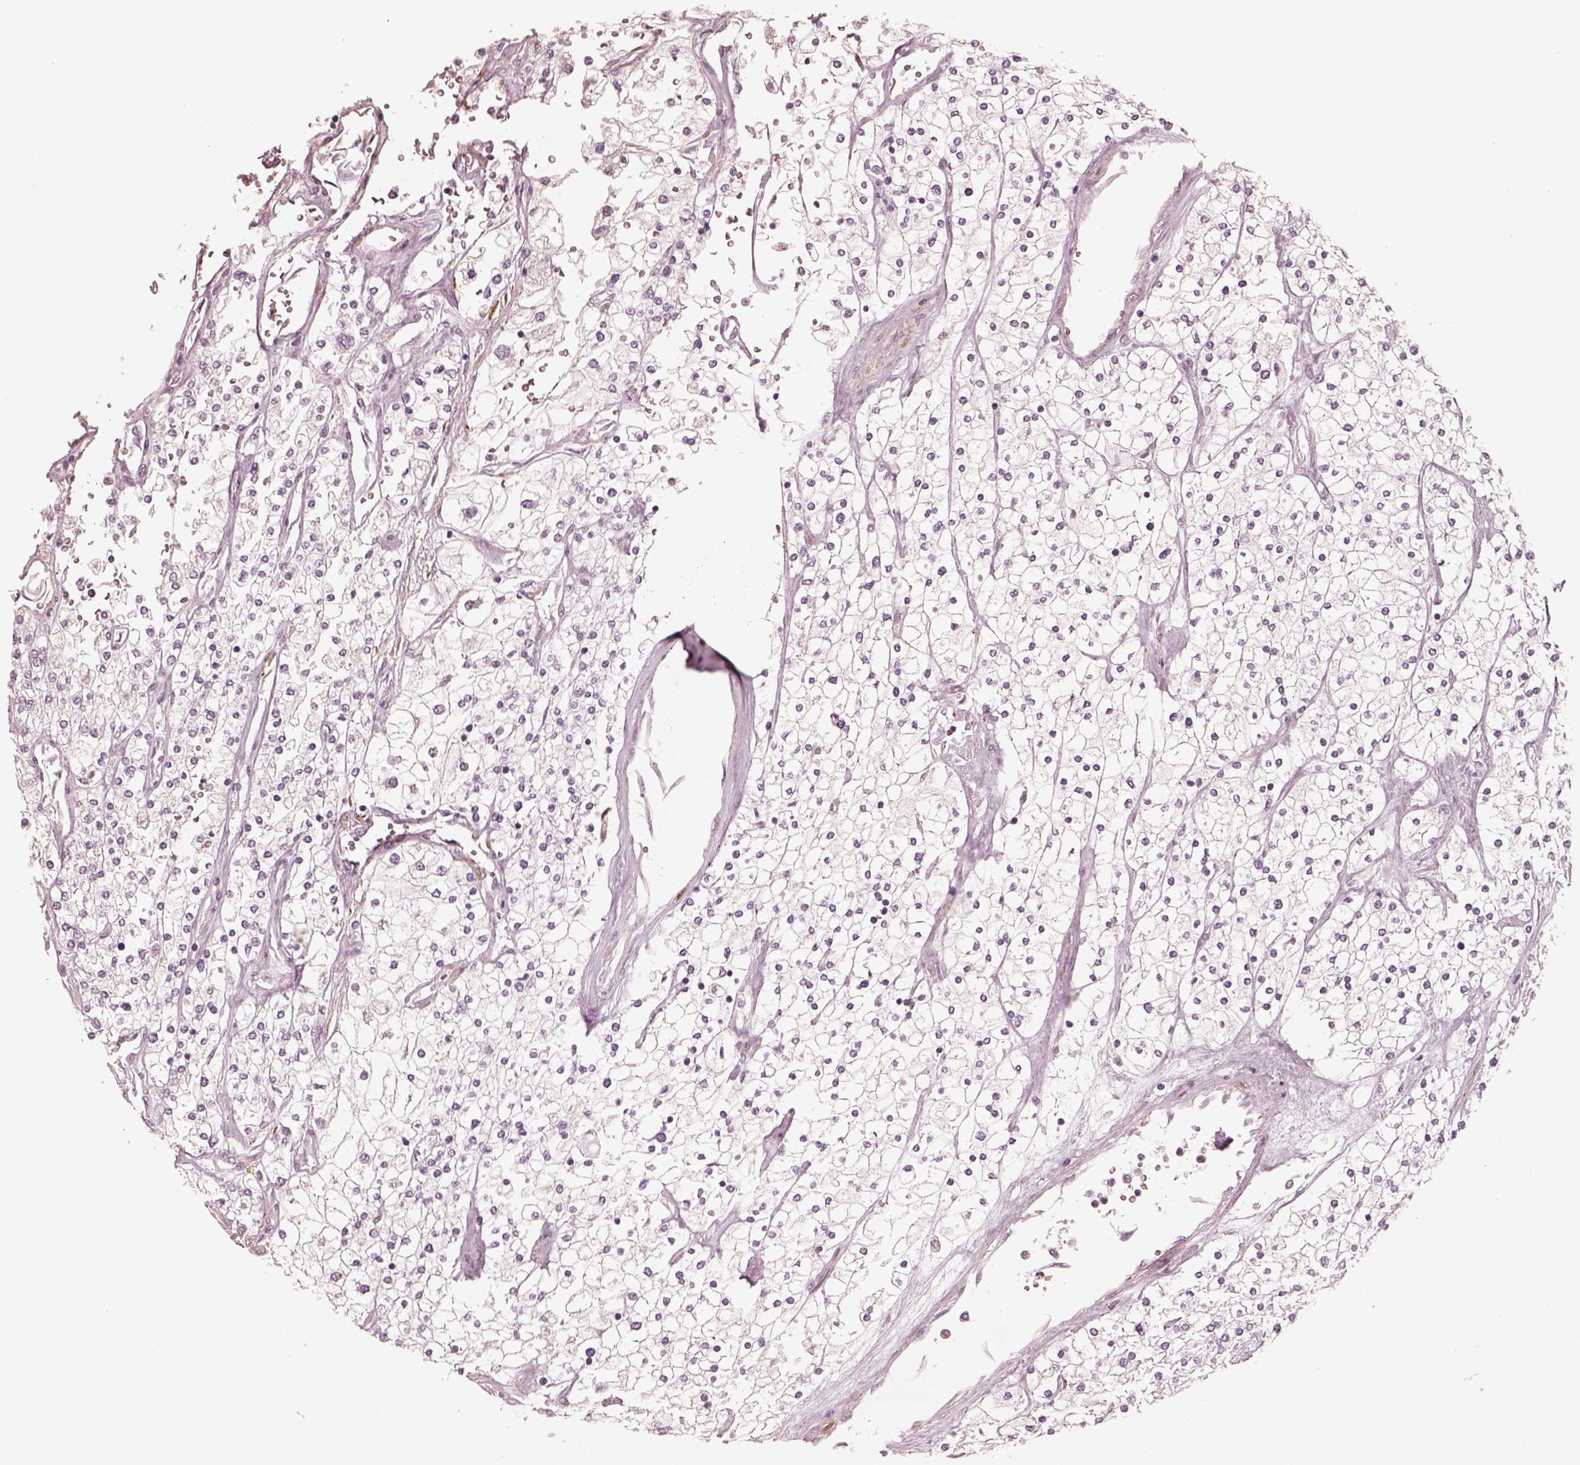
{"staining": {"intensity": "negative", "quantity": "none", "location": "none"}, "tissue": "renal cancer", "cell_type": "Tumor cells", "image_type": "cancer", "snomed": [{"axis": "morphology", "description": "Adenocarcinoma, NOS"}, {"axis": "topography", "description": "Kidney"}], "caption": "An immunohistochemistry image of renal adenocarcinoma is shown. There is no staining in tumor cells of renal adenocarcinoma. Nuclei are stained in blue.", "gene": "DNAAF9", "patient": {"sex": "male", "age": 80}}